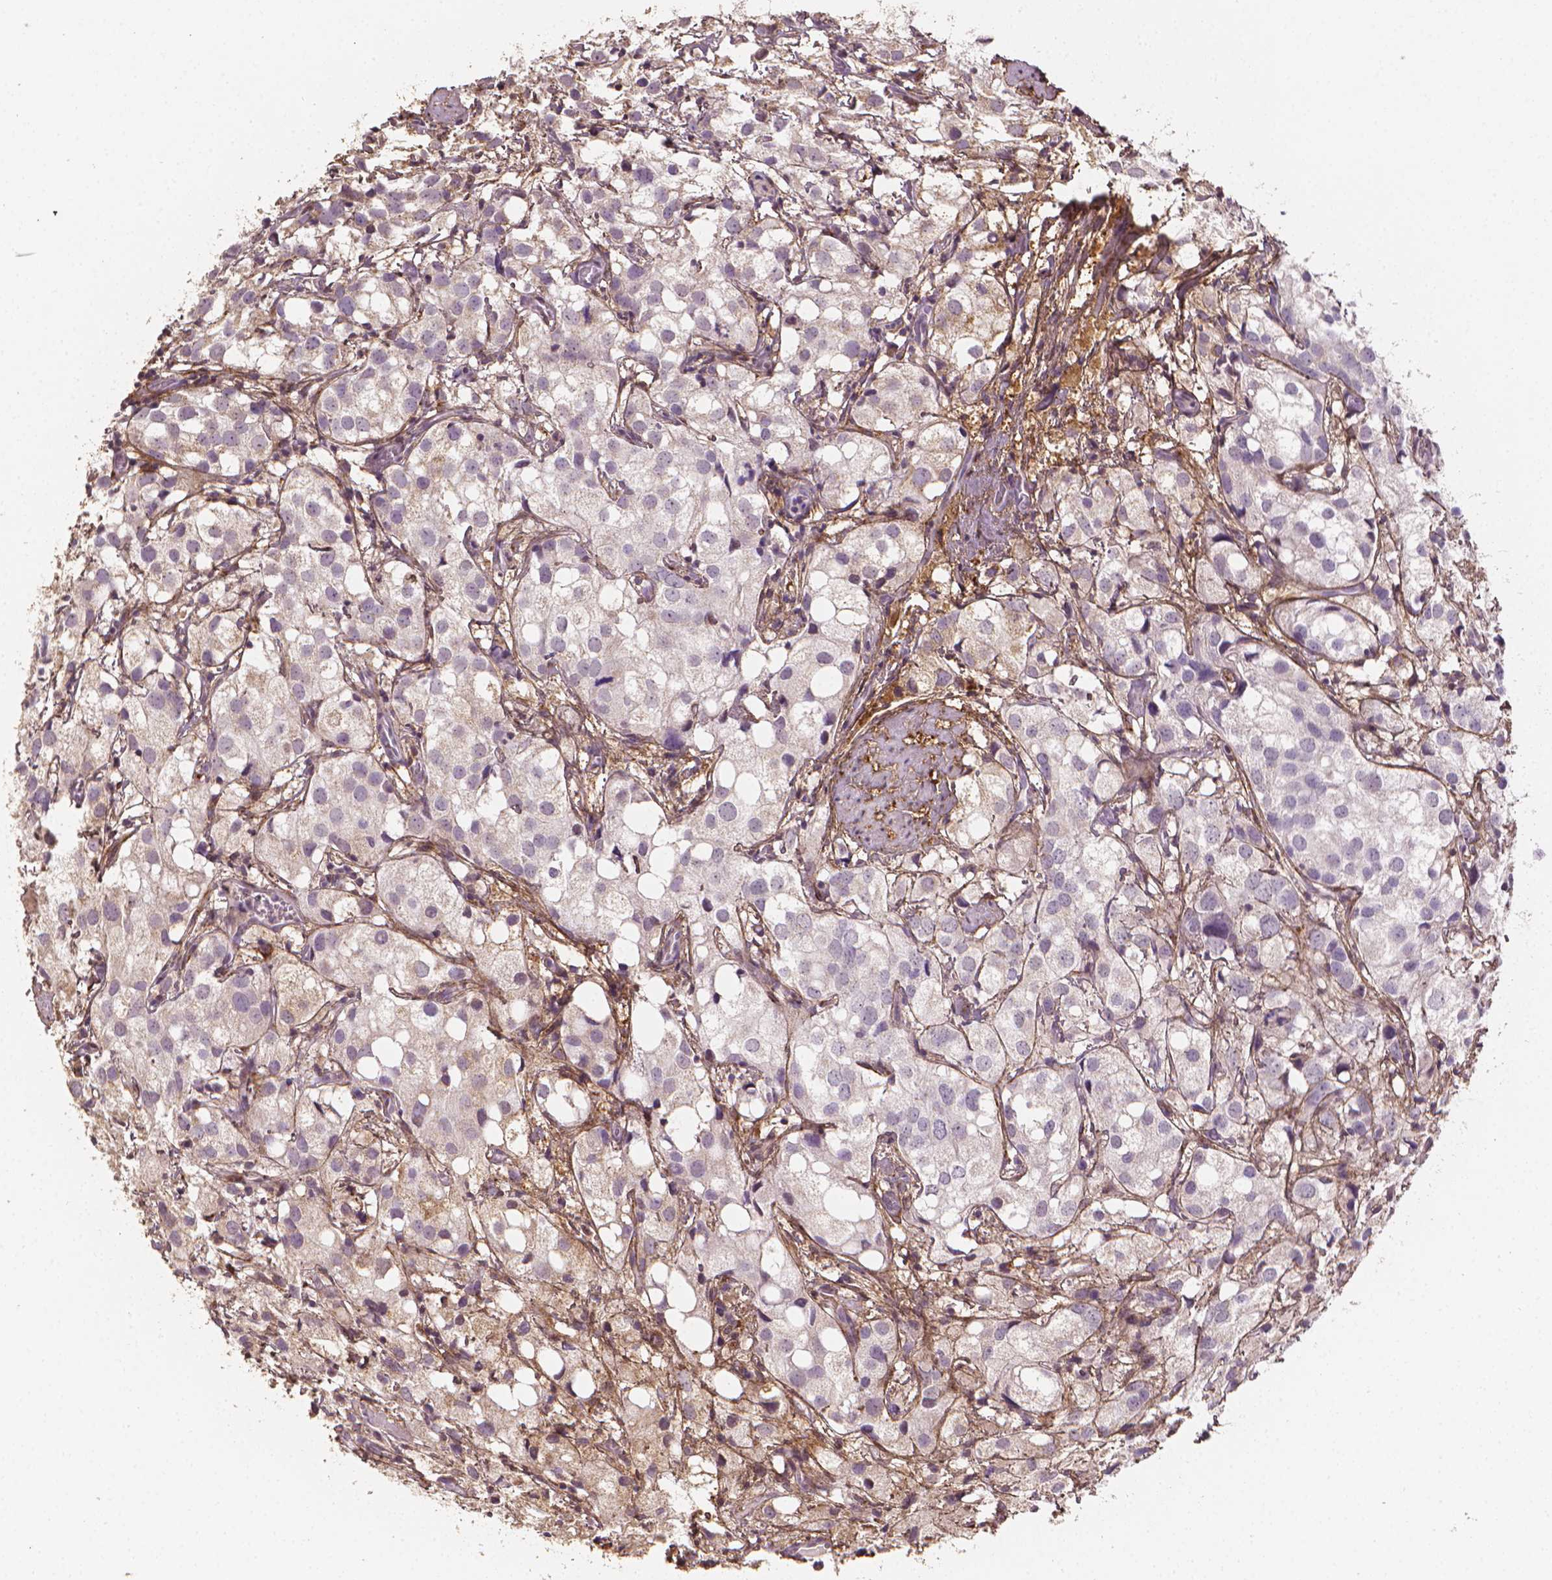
{"staining": {"intensity": "weak", "quantity": "<25%", "location": "cytoplasmic/membranous"}, "tissue": "prostate cancer", "cell_type": "Tumor cells", "image_type": "cancer", "snomed": [{"axis": "morphology", "description": "Adenocarcinoma, High grade"}, {"axis": "topography", "description": "Prostate"}], "caption": "There is no significant positivity in tumor cells of prostate adenocarcinoma (high-grade).", "gene": "DCN", "patient": {"sex": "male", "age": 86}}